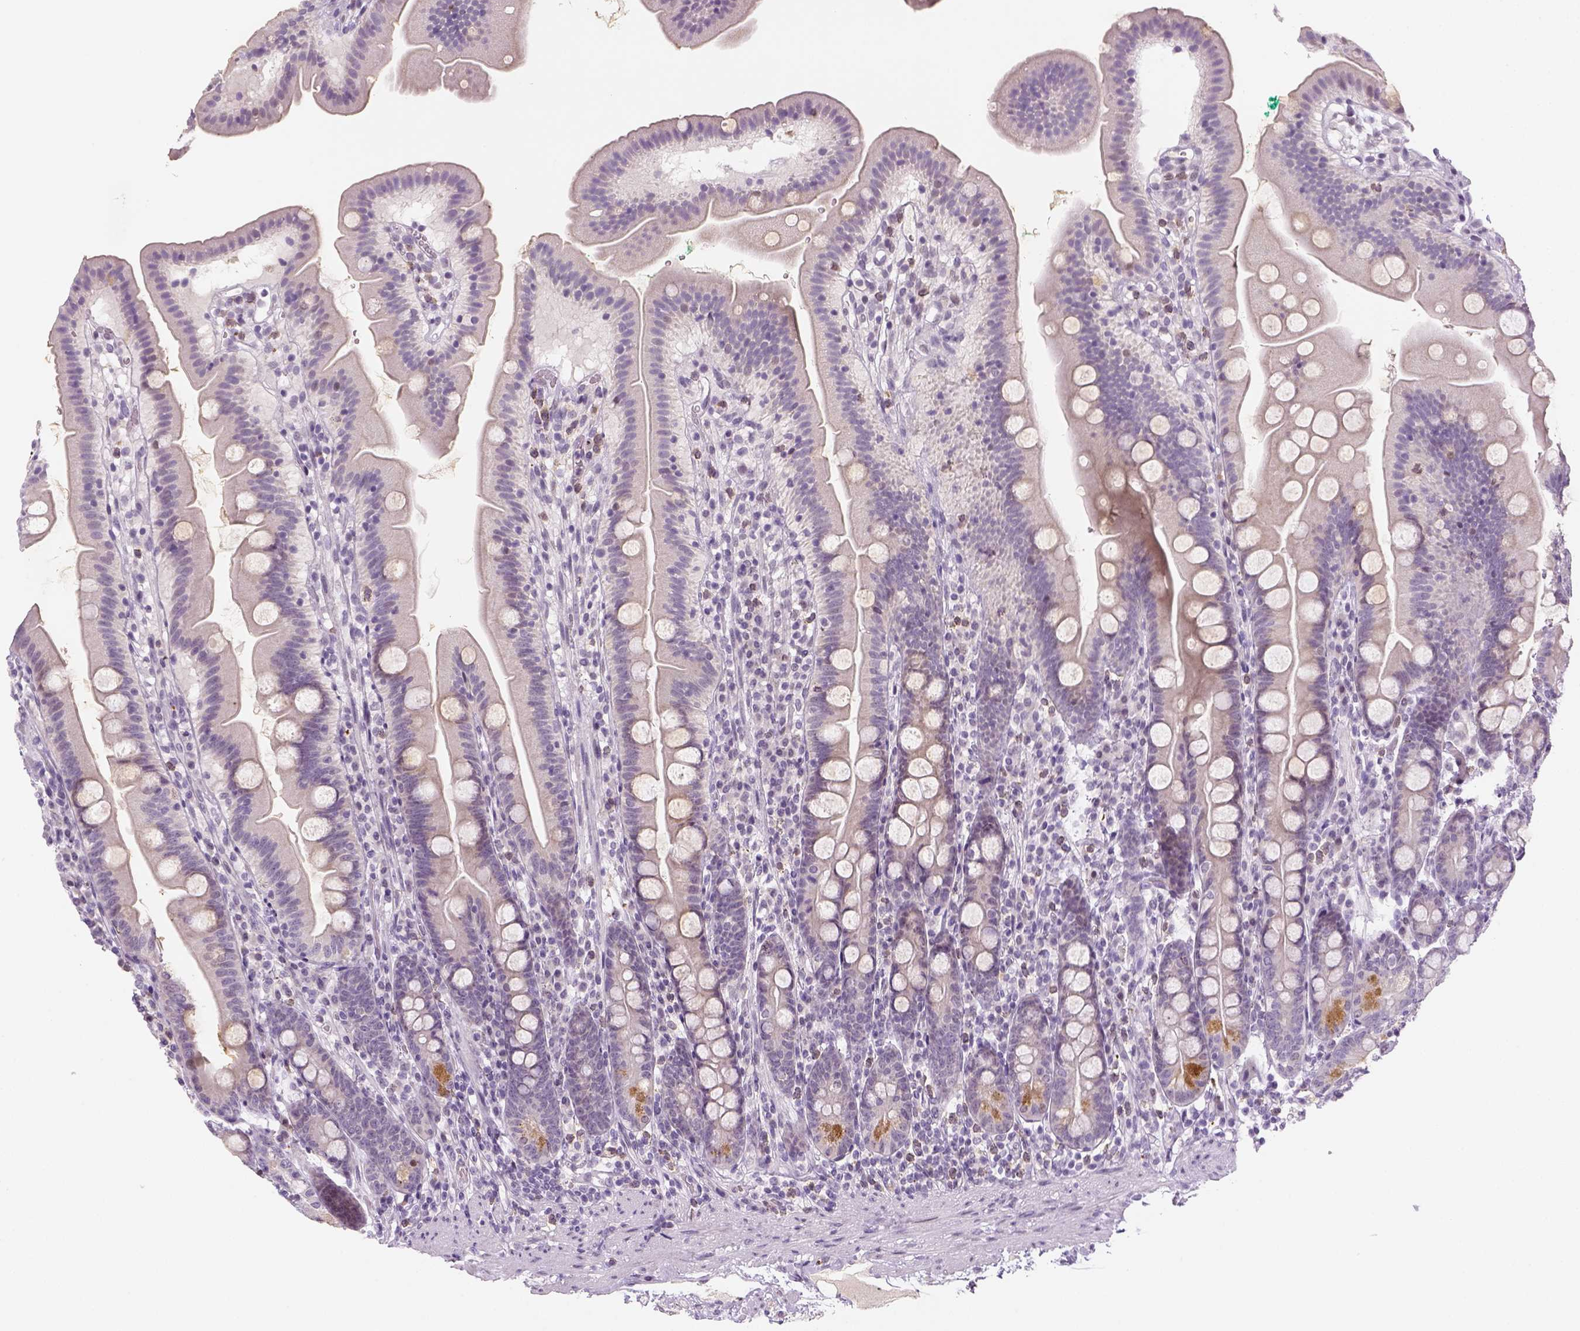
{"staining": {"intensity": "moderate", "quantity": "<25%", "location": "cytoplasmic/membranous"}, "tissue": "duodenum", "cell_type": "Glandular cells", "image_type": "normal", "snomed": [{"axis": "morphology", "description": "Normal tissue, NOS"}, {"axis": "topography", "description": "Duodenum"}], "caption": "Protein staining by immunohistochemistry (IHC) reveals moderate cytoplasmic/membranous positivity in about <25% of glandular cells in benign duodenum.", "gene": "MAGEB3", "patient": {"sex": "female", "age": 67}}